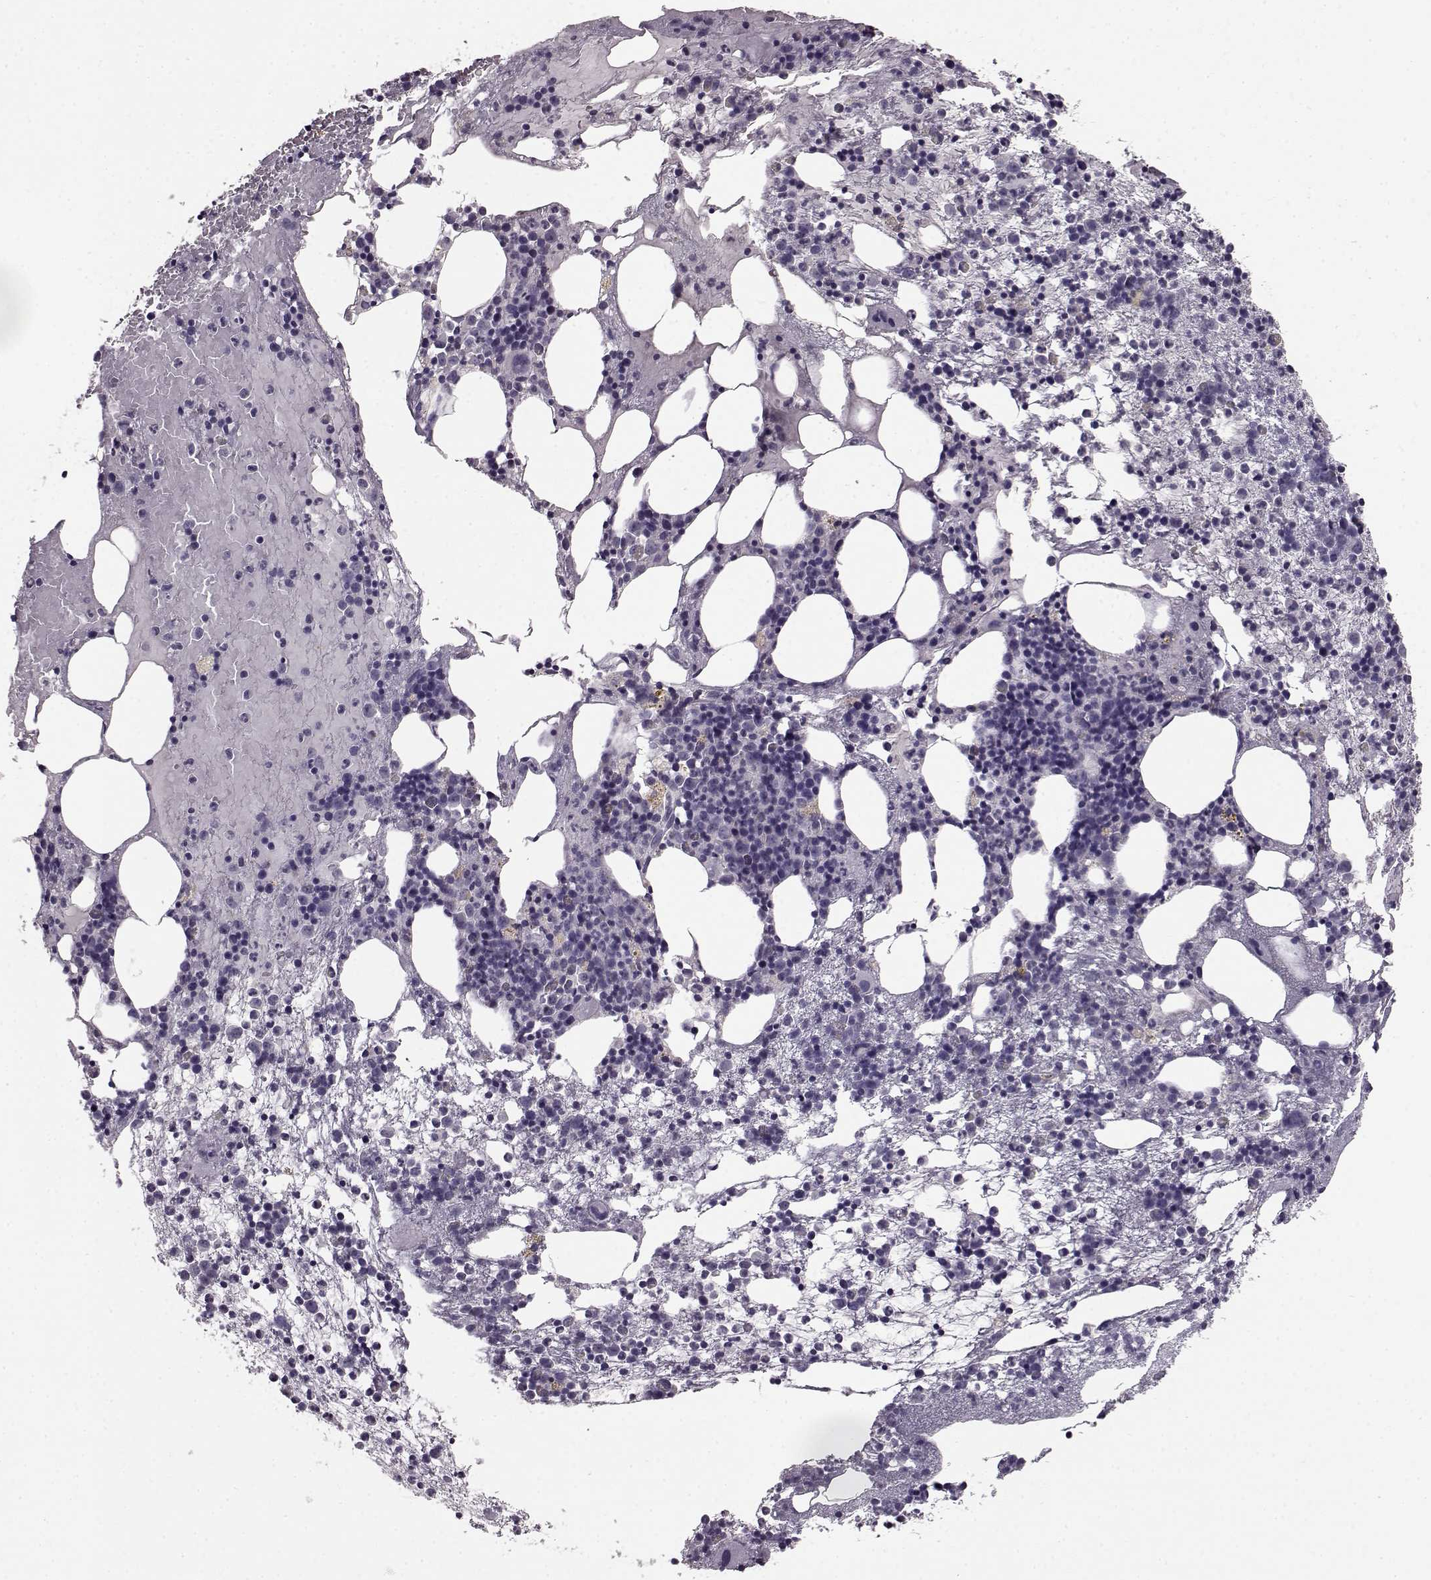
{"staining": {"intensity": "negative", "quantity": "none", "location": "none"}, "tissue": "bone marrow", "cell_type": "Hematopoietic cells", "image_type": "normal", "snomed": [{"axis": "morphology", "description": "Normal tissue, NOS"}, {"axis": "topography", "description": "Bone marrow"}], "caption": "A photomicrograph of human bone marrow is negative for staining in hematopoietic cells.", "gene": "LHB", "patient": {"sex": "male", "age": 54}}